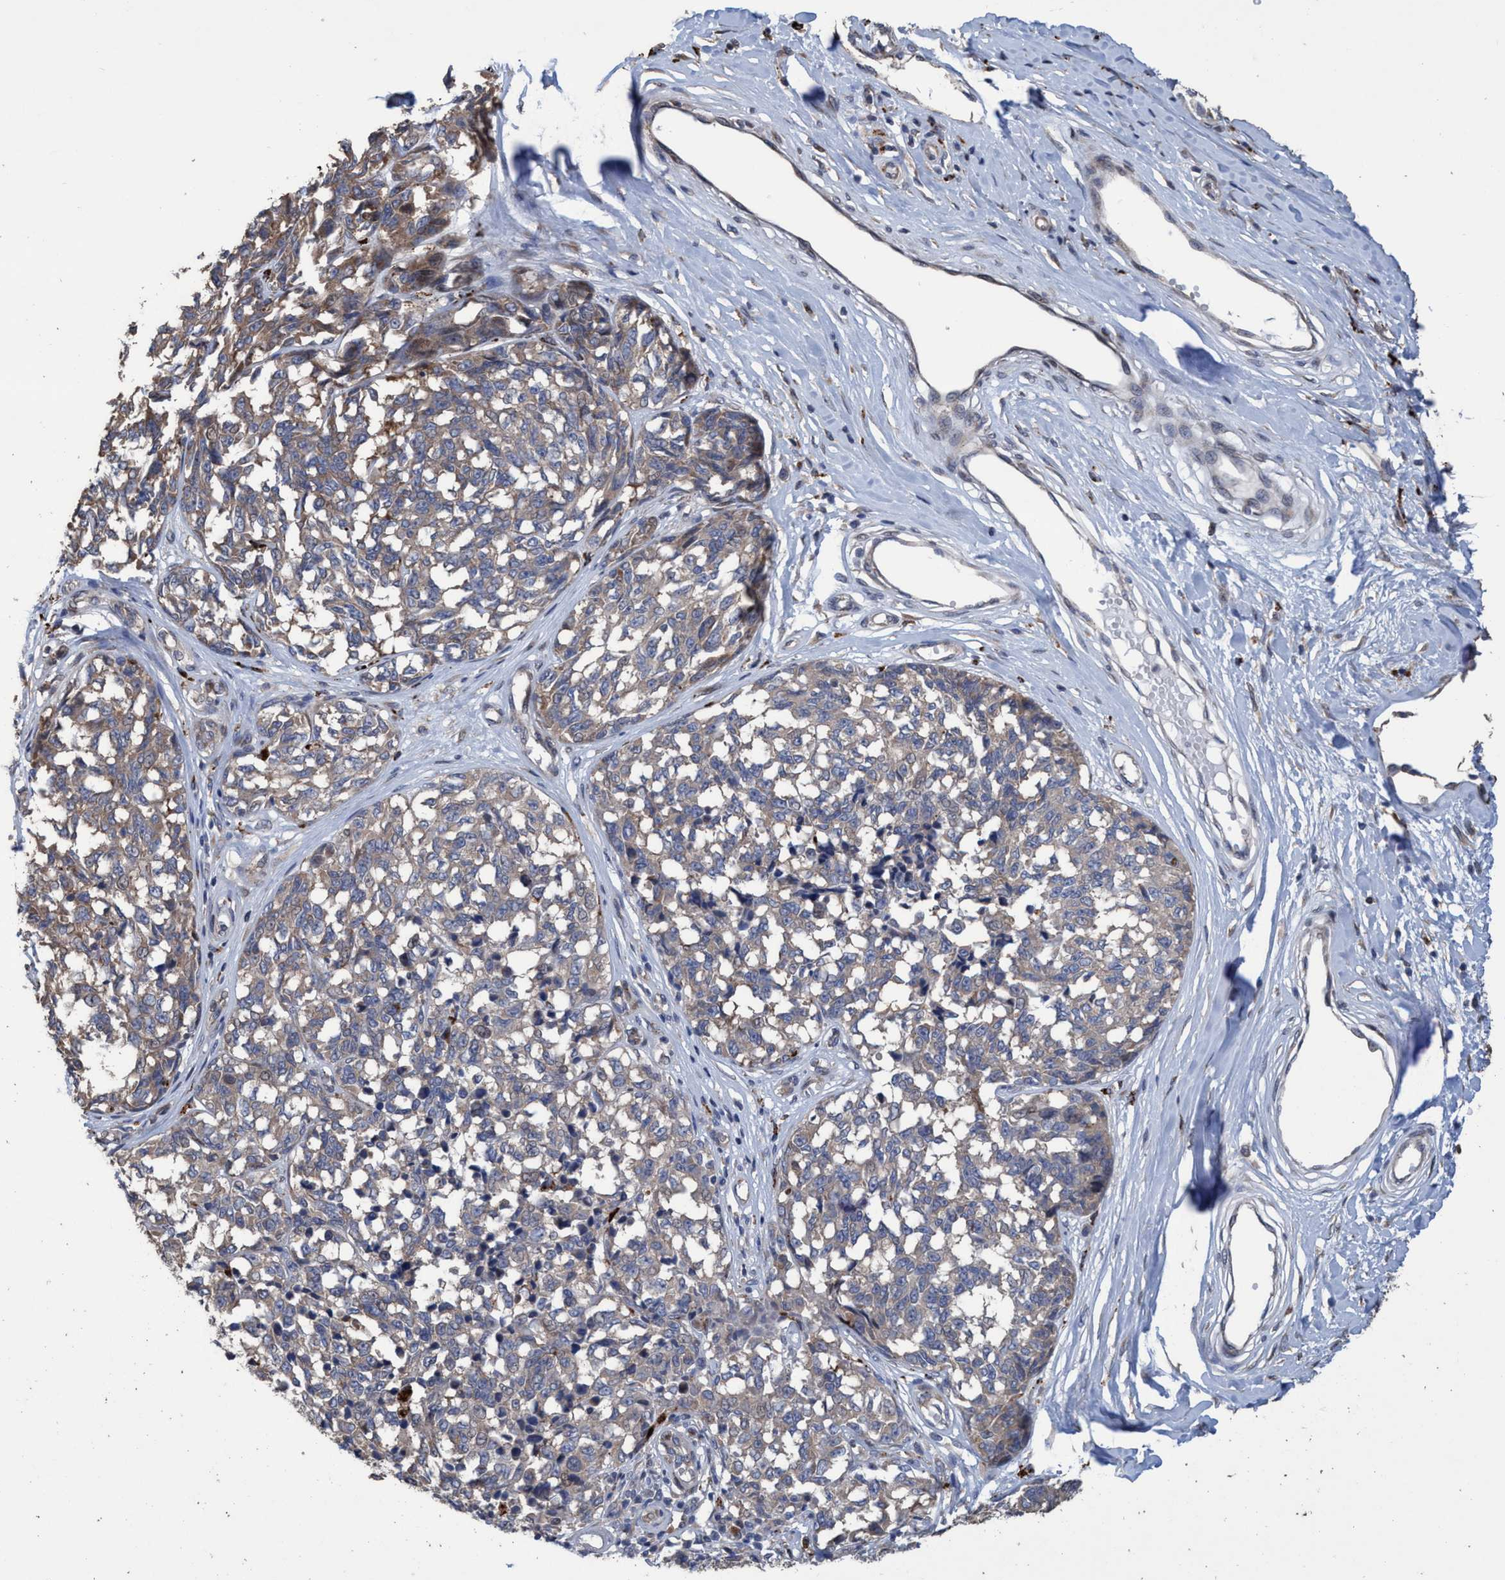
{"staining": {"intensity": "weak", "quantity": "<25%", "location": "cytoplasmic/membranous"}, "tissue": "melanoma", "cell_type": "Tumor cells", "image_type": "cancer", "snomed": [{"axis": "morphology", "description": "Malignant melanoma, NOS"}, {"axis": "topography", "description": "Skin"}], "caption": "Tumor cells are negative for brown protein staining in melanoma.", "gene": "BBS9", "patient": {"sex": "female", "age": 64}}